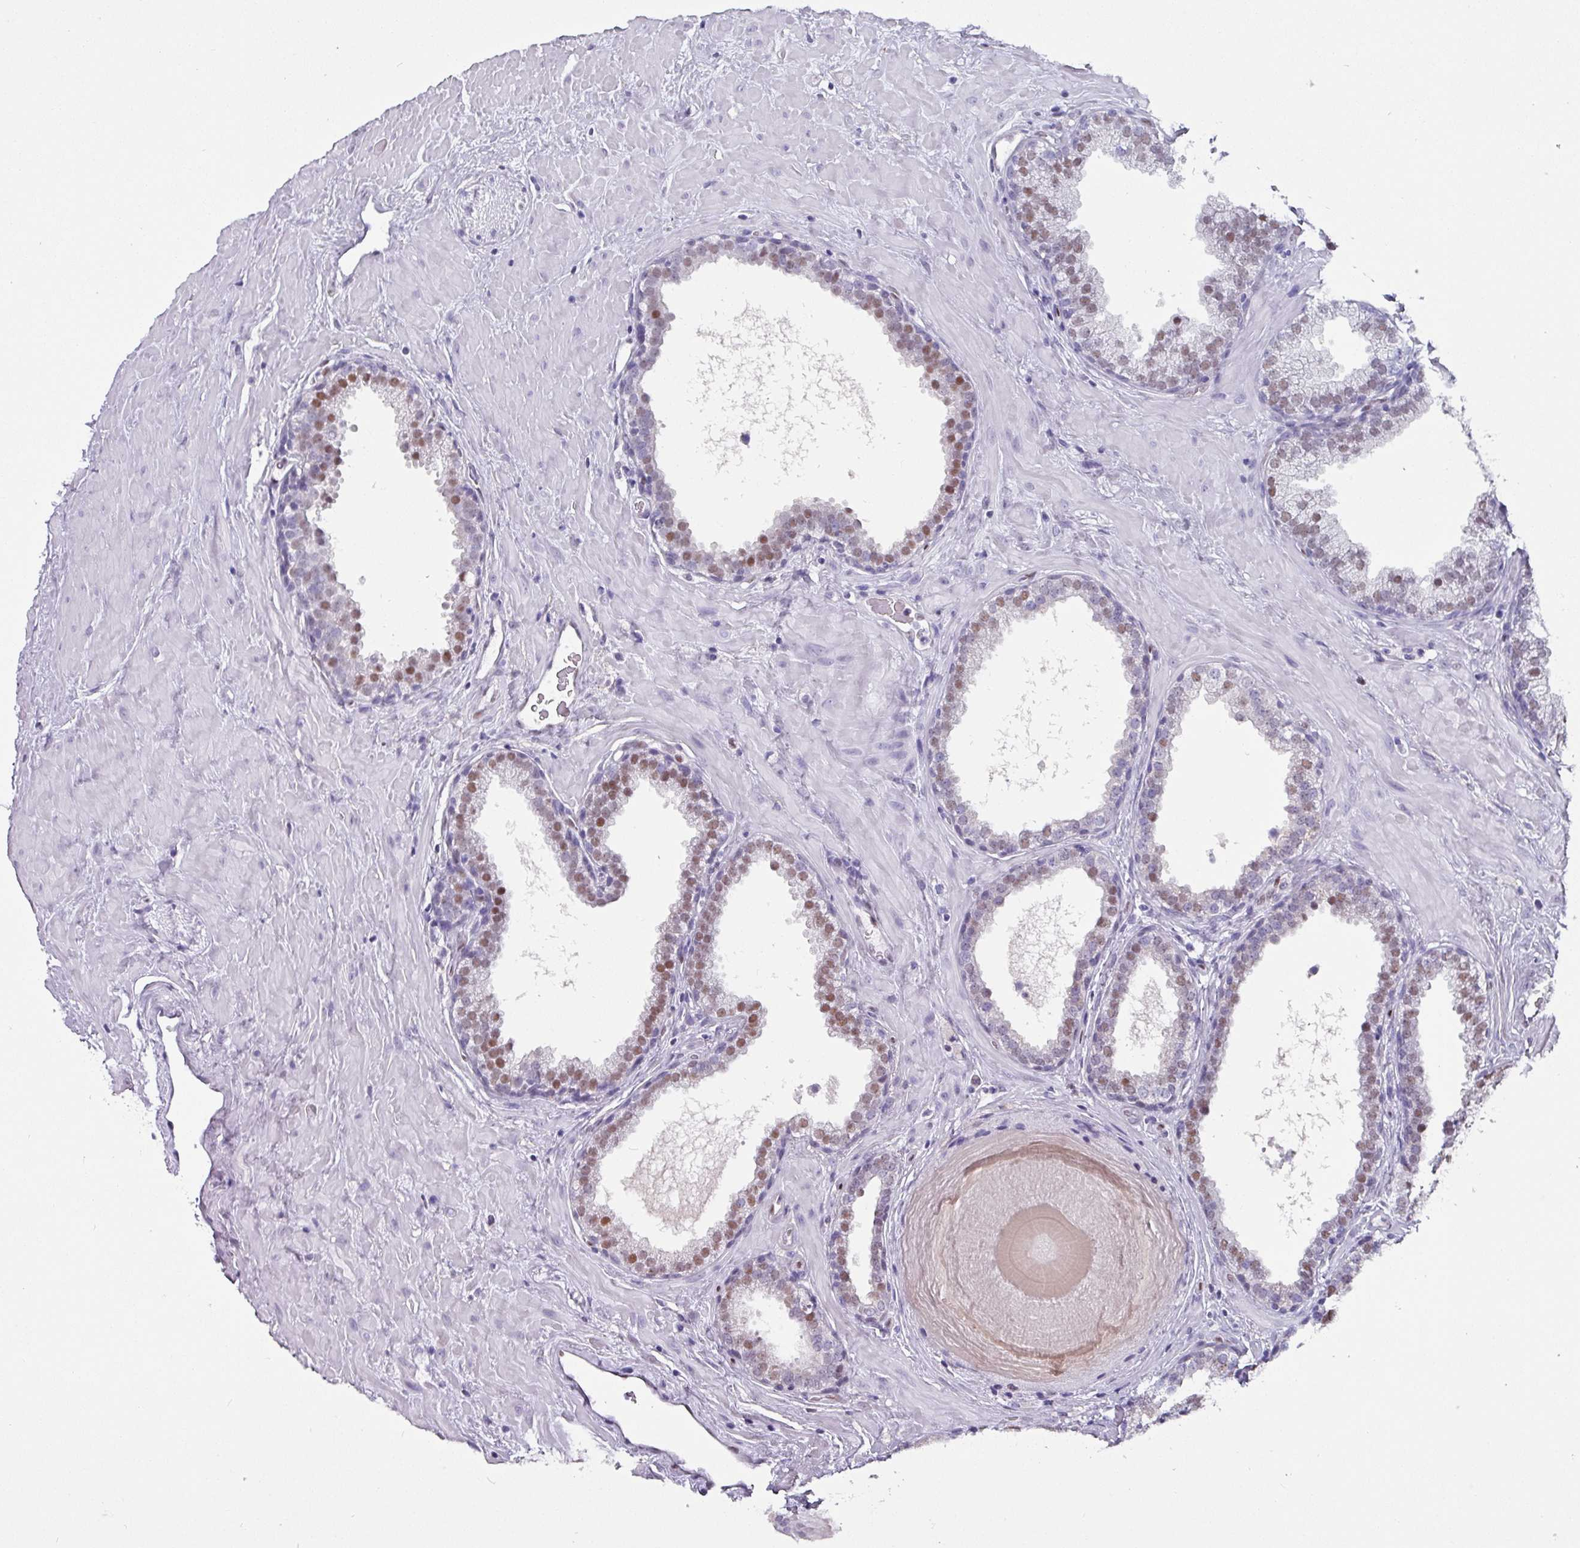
{"staining": {"intensity": "moderate", "quantity": "25%-75%", "location": "nuclear"}, "tissue": "prostate", "cell_type": "Glandular cells", "image_type": "normal", "snomed": [{"axis": "morphology", "description": "Normal tissue, NOS"}, {"axis": "topography", "description": "Prostate"}], "caption": "An immunohistochemistry image of normal tissue is shown. Protein staining in brown shows moderate nuclear positivity in prostate within glandular cells.", "gene": "ZNF816", "patient": {"sex": "male", "age": 51}}